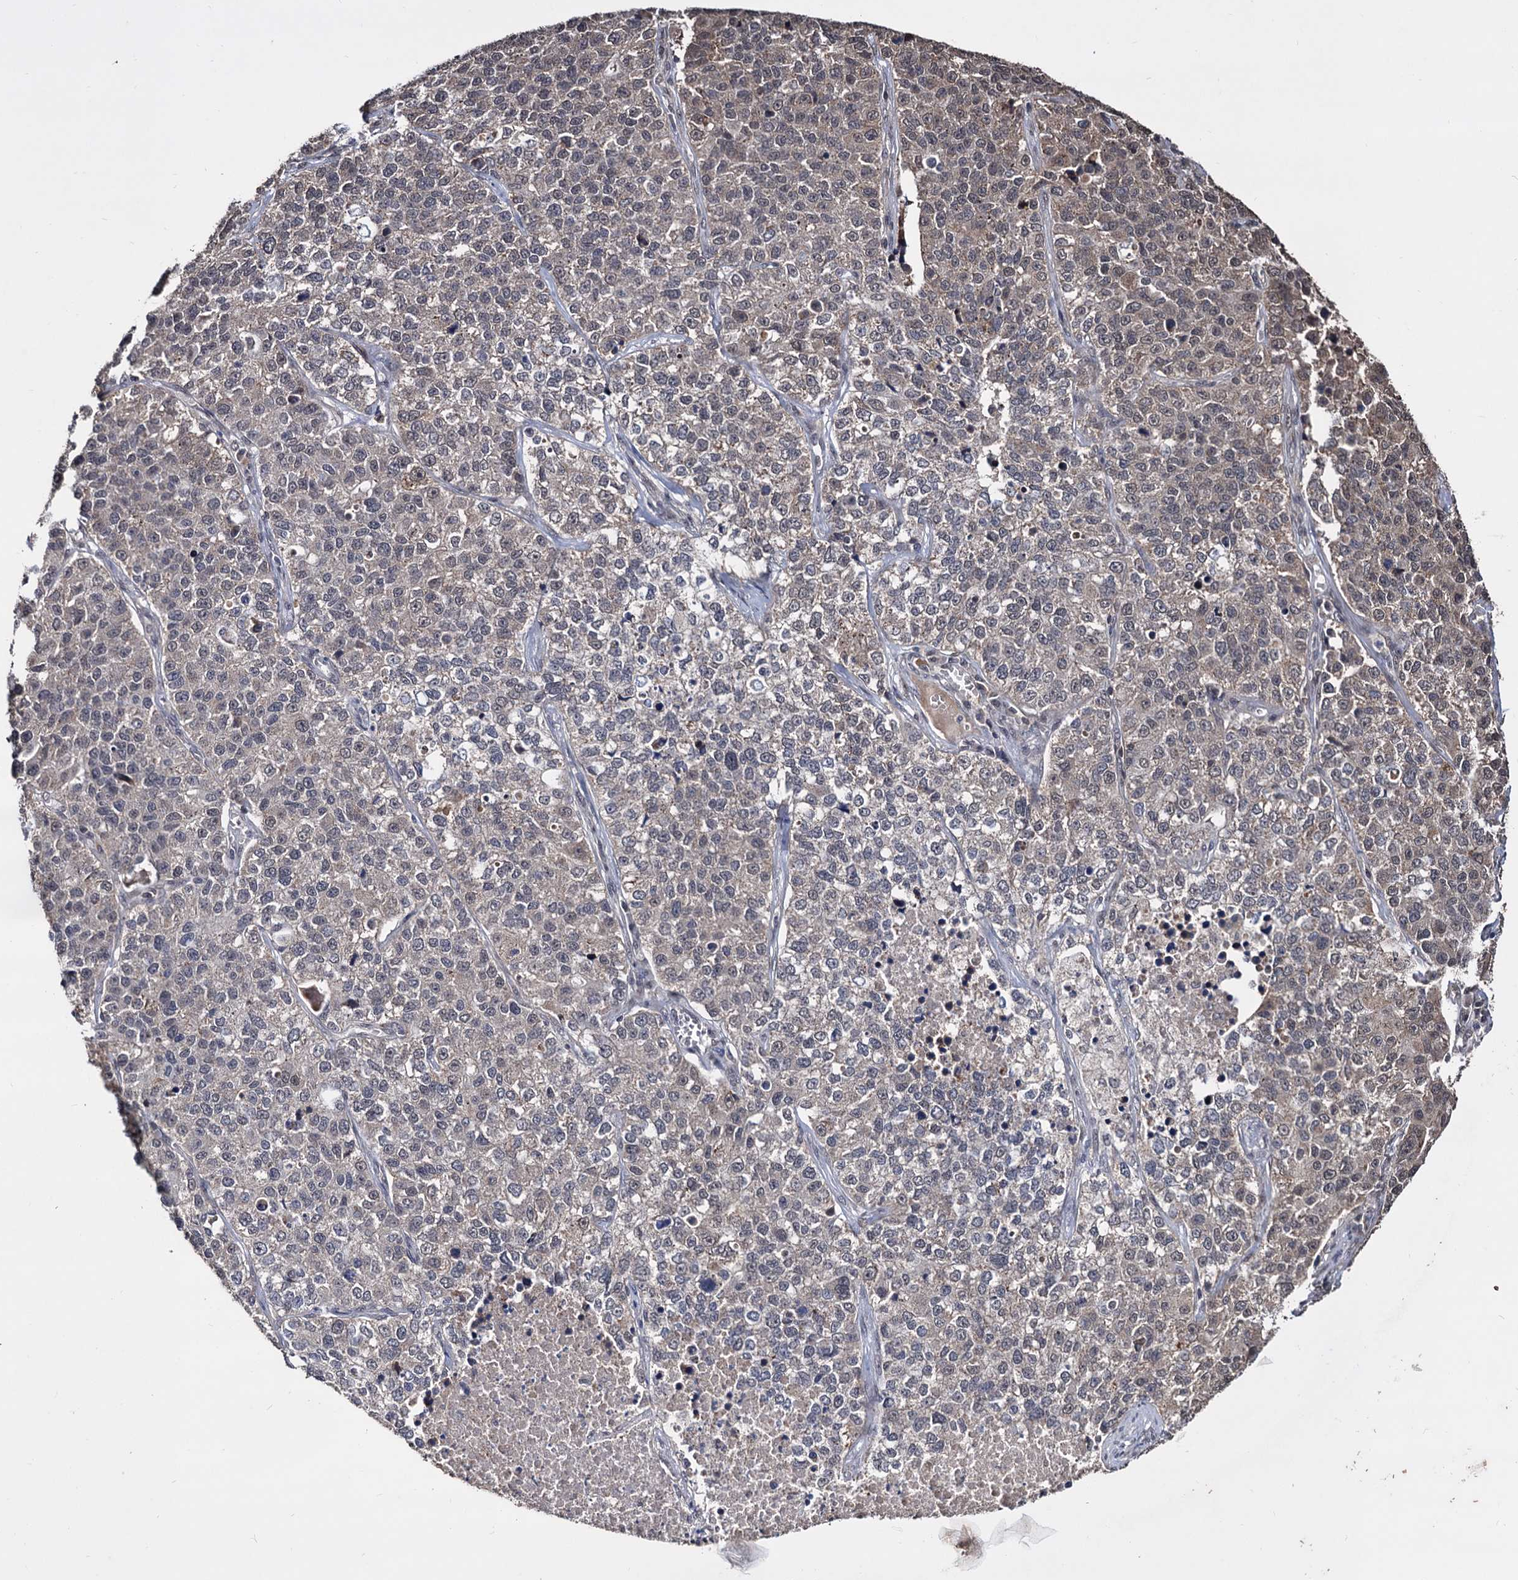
{"staining": {"intensity": "weak", "quantity": "<25%", "location": "cytoplasmic/membranous"}, "tissue": "lung cancer", "cell_type": "Tumor cells", "image_type": "cancer", "snomed": [{"axis": "morphology", "description": "Adenocarcinoma, NOS"}, {"axis": "topography", "description": "Lung"}], "caption": "DAB immunohistochemical staining of human adenocarcinoma (lung) demonstrates no significant staining in tumor cells.", "gene": "KLF5", "patient": {"sex": "male", "age": 49}}